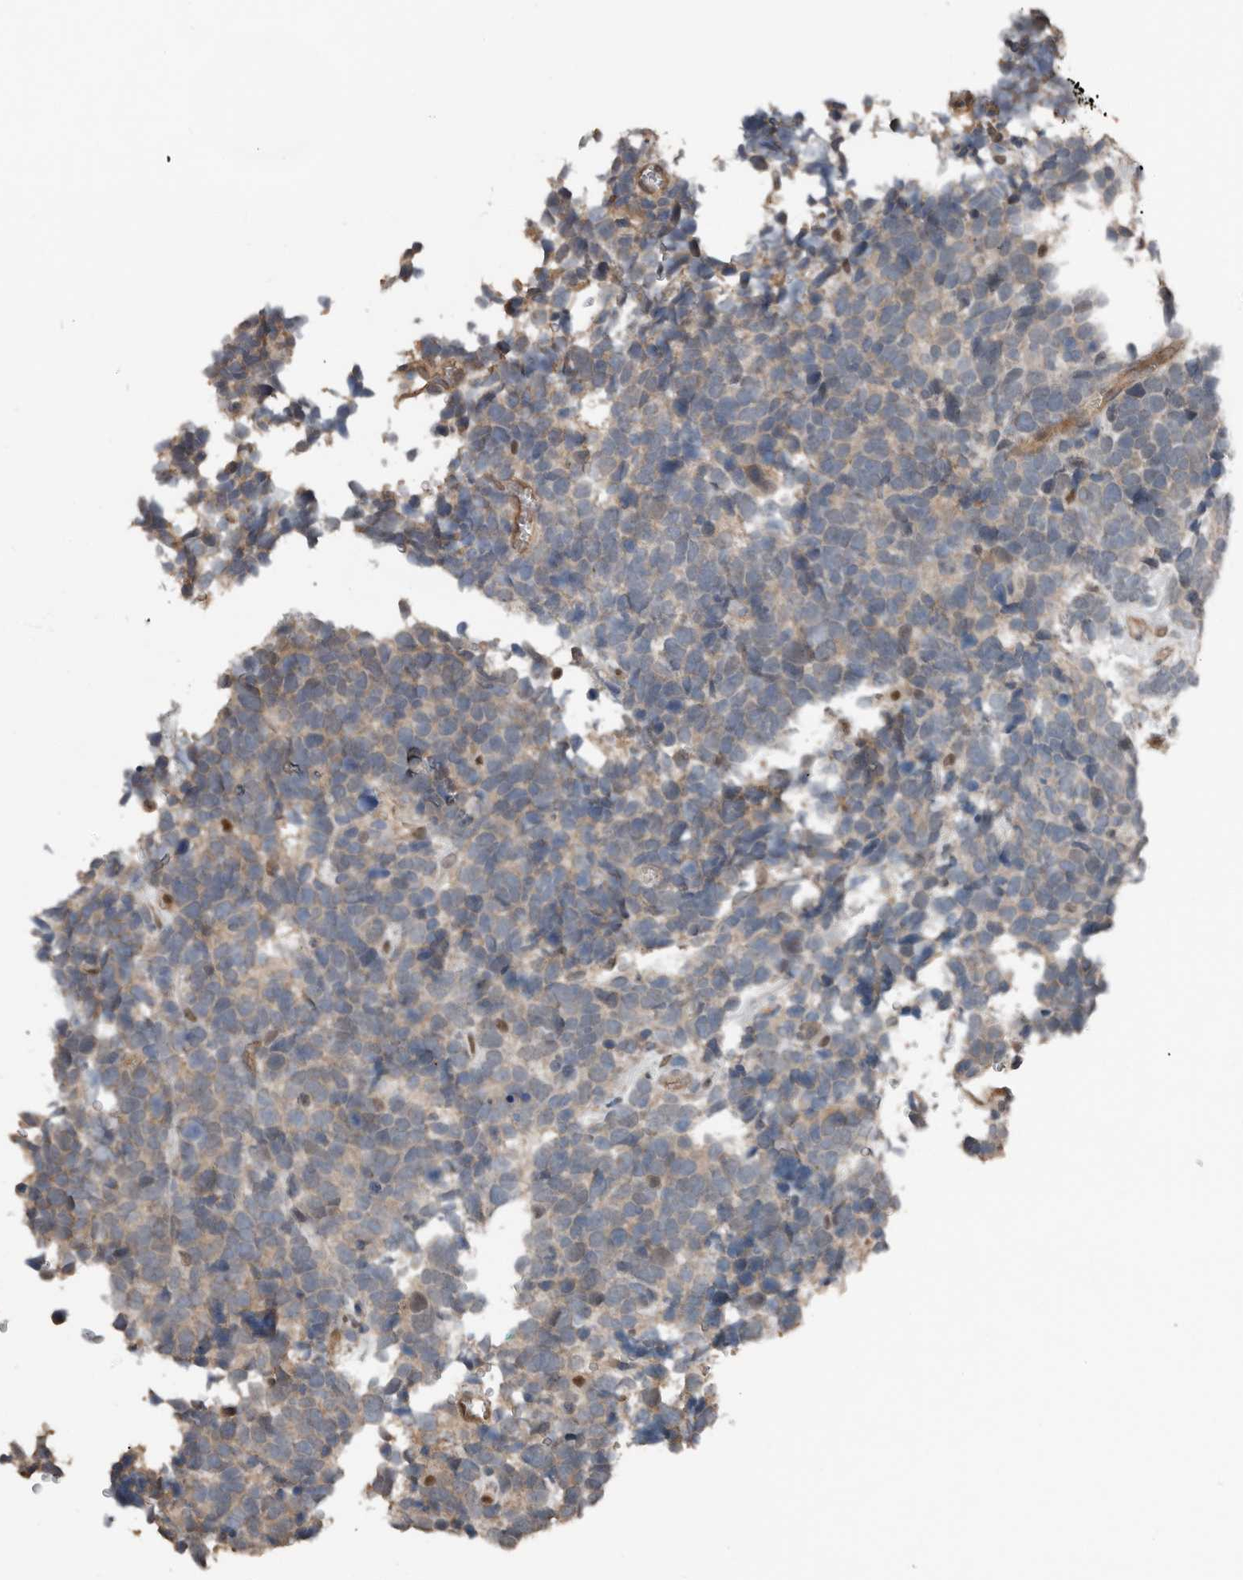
{"staining": {"intensity": "weak", "quantity": "25%-75%", "location": "cytoplasmic/membranous"}, "tissue": "urothelial cancer", "cell_type": "Tumor cells", "image_type": "cancer", "snomed": [{"axis": "morphology", "description": "Urothelial carcinoma, High grade"}, {"axis": "topography", "description": "Urinary bladder"}], "caption": "This is an image of immunohistochemistry (IHC) staining of urothelial cancer, which shows weak positivity in the cytoplasmic/membranous of tumor cells.", "gene": "YOD1", "patient": {"sex": "female", "age": 82}}